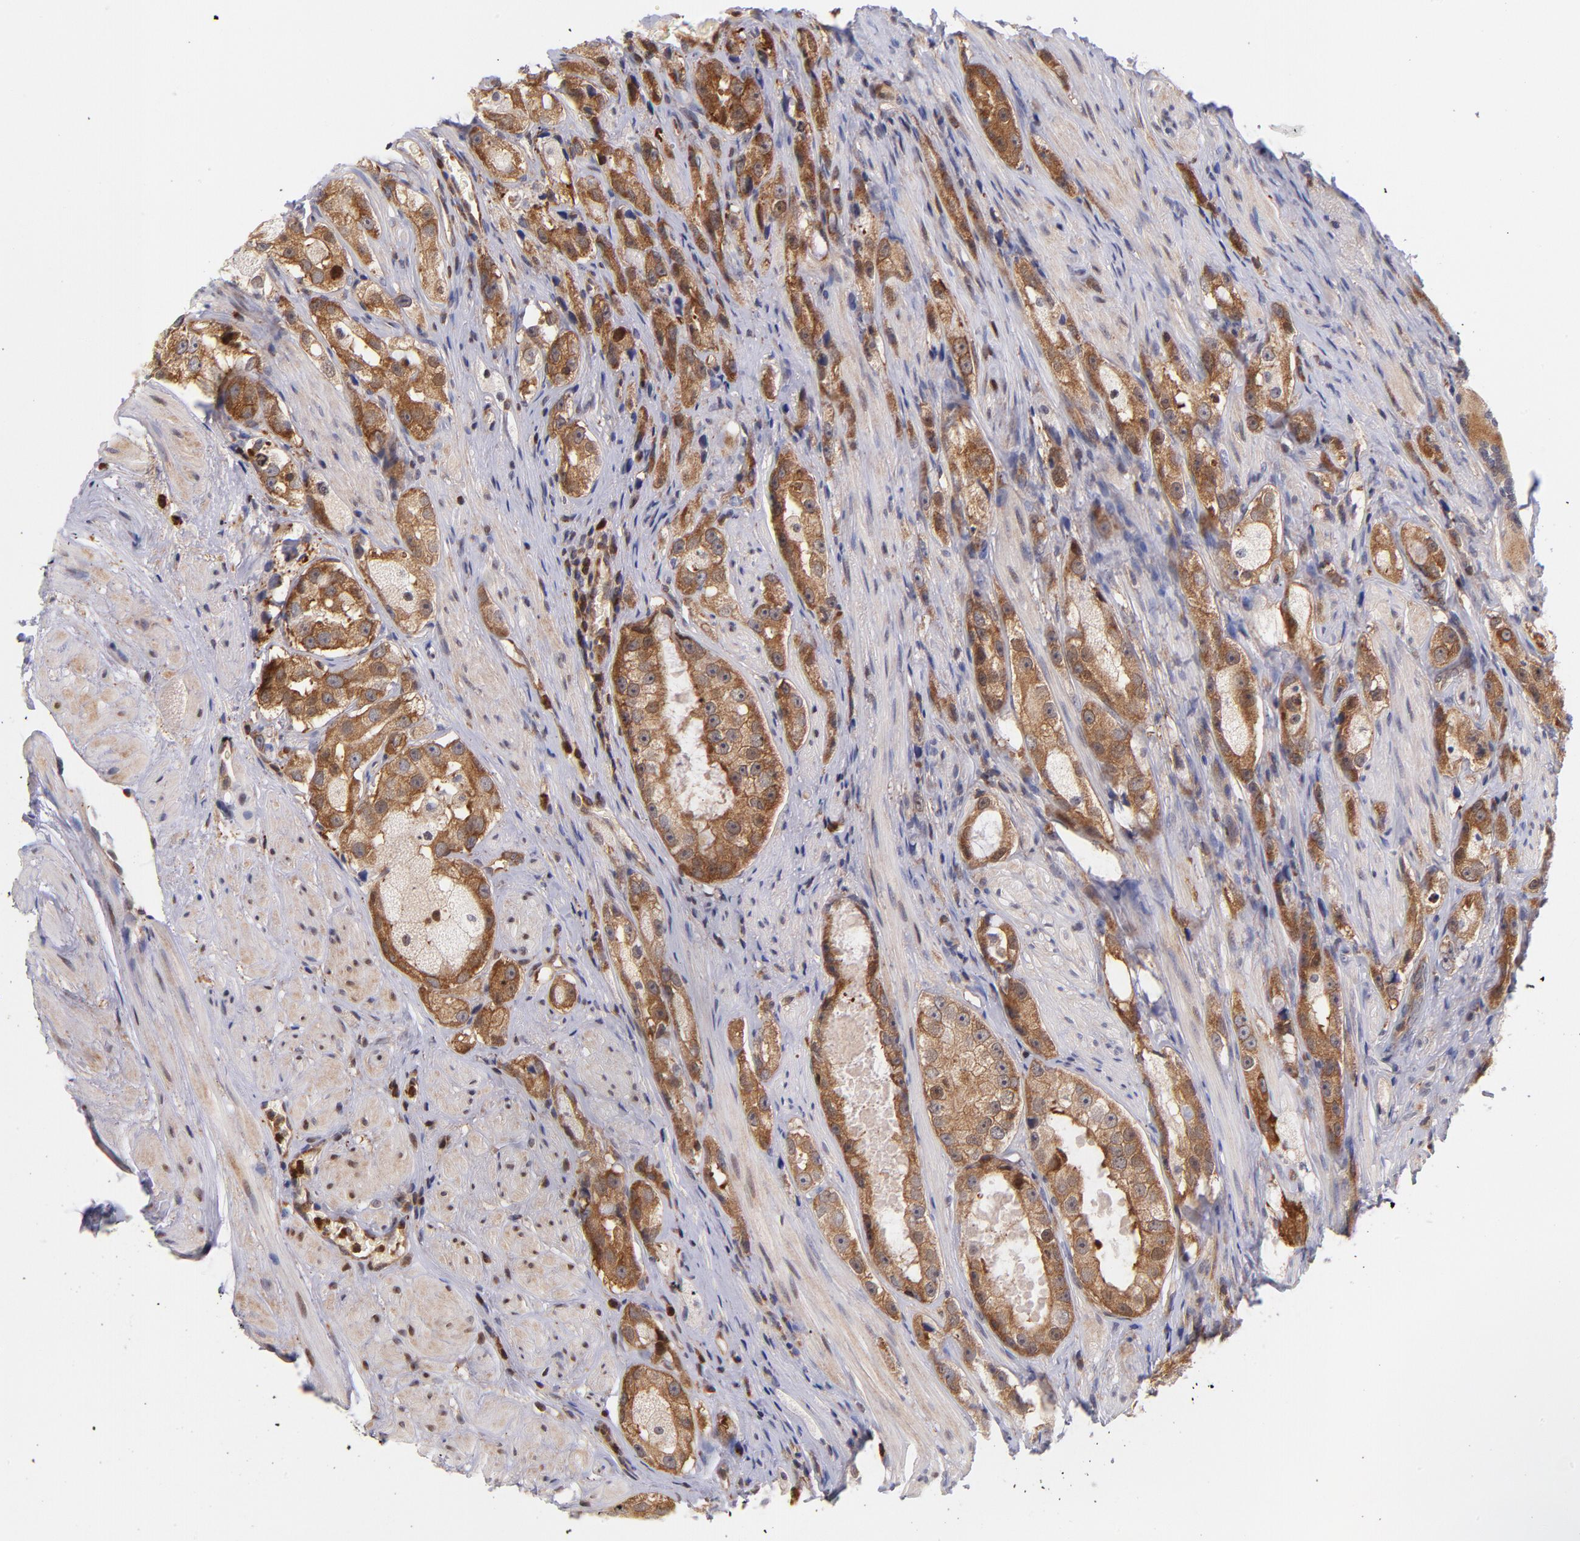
{"staining": {"intensity": "moderate", "quantity": ">75%", "location": "cytoplasmic/membranous,nuclear"}, "tissue": "prostate cancer", "cell_type": "Tumor cells", "image_type": "cancer", "snomed": [{"axis": "morphology", "description": "Adenocarcinoma, High grade"}, {"axis": "topography", "description": "Prostate"}], "caption": "The micrograph shows immunohistochemical staining of prostate cancer. There is moderate cytoplasmic/membranous and nuclear staining is present in approximately >75% of tumor cells. The staining is performed using DAB (3,3'-diaminobenzidine) brown chromogen to label protein expression. The nuclei are counter-stained blue using hematoxylin.", "gene": "YWHAB", "patient": {"sex": "male", "age": 63}}